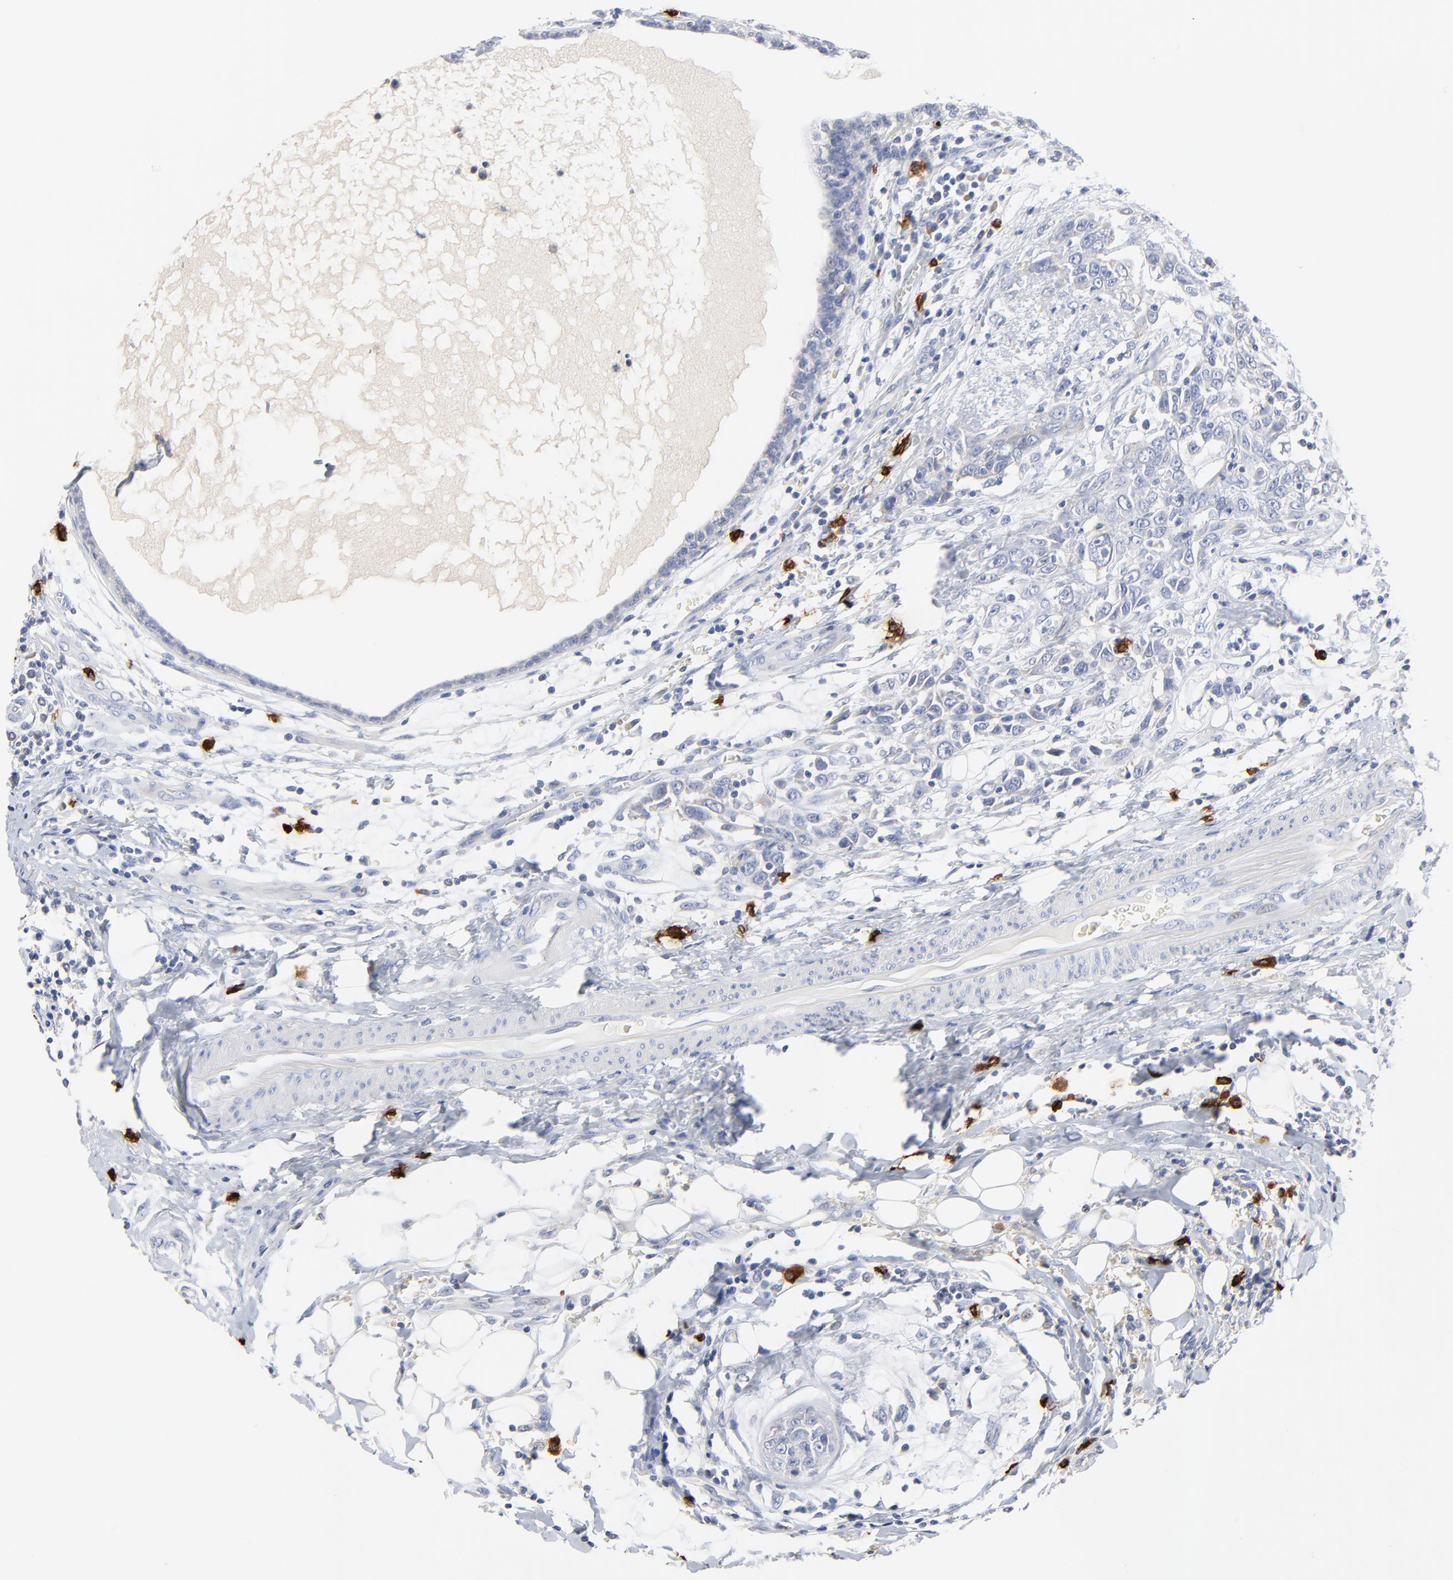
{"staining": {"intensity": "negative", "quantity": "none", "location": "none"}, "tissue": "breast cancer", "cell_type": "Tumor cells", "image_type": "cancer", "snomed": [{"axis": "morphology", "description": "Duct carcinoma"}, {"axis": "topography", "description": "Breast"}], "caption": "A micrograph of infiltrating ductal carcinoma (breast) stained for a protein displays no brown staining in tumor cells.", "gene": "FBXL5", "patient": {"sex": "female", "age": 50}}